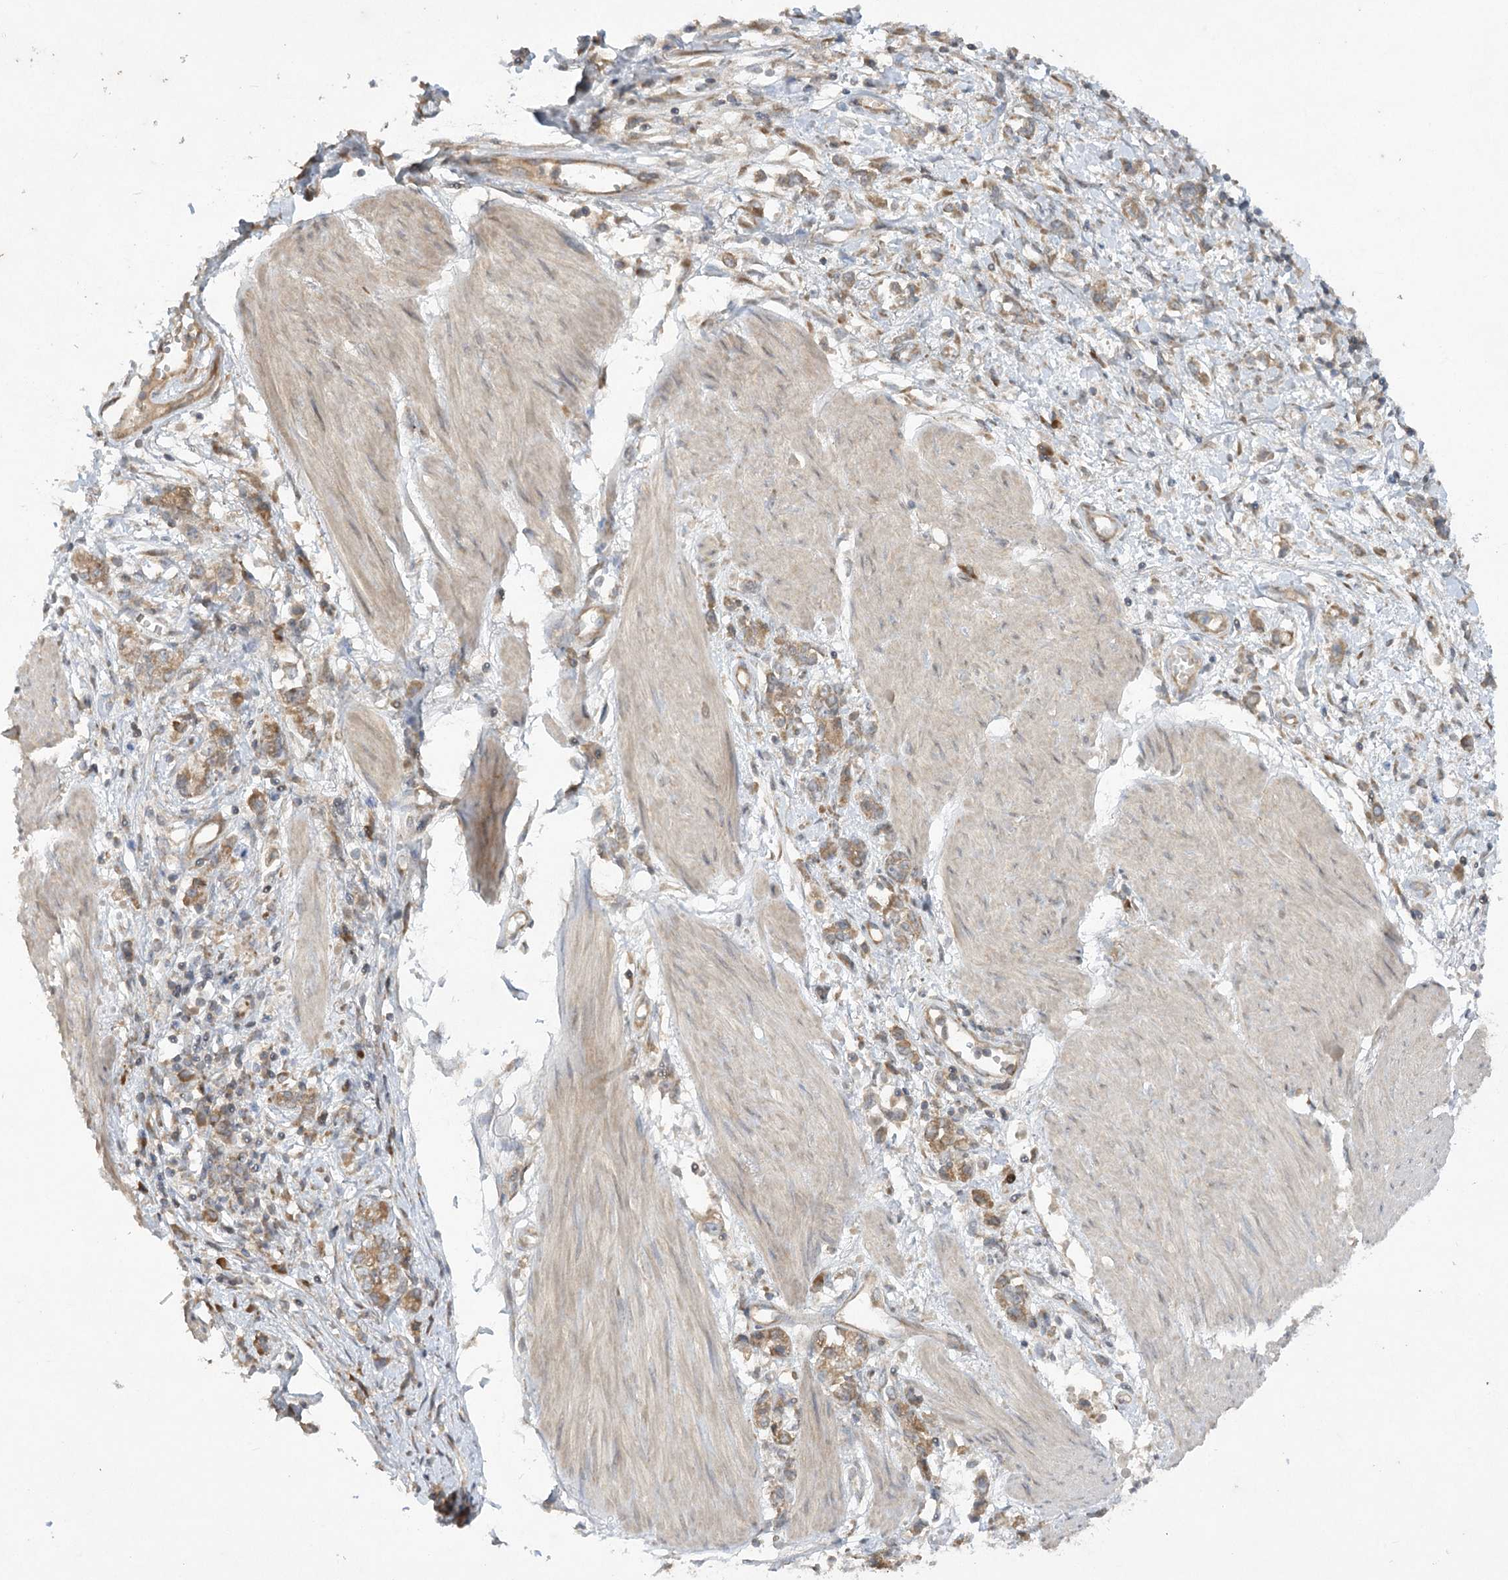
{"staining": {"intensity": "moderate", "quantity": ">75%", "location": "cytoplasmic/membranous"}, "tissue": "stomach cancer", "cell_type": "Tumor cells", "image_type": "cancer", "snomed": [{"axis": "morphology", "description": "Adenocarcinoma, NOS"}, {"axis": "topography", "description": "Stomach"}], "caption": "This image exhibits immunohistochemistry (IHC) staining of human stomach adenocarcinoma, with medium moderate cytoplasmic/membranous expression in about >75% of tumor cells.", "gene": "TRAF3IP1", "patient": {"sex": "female", "age": 76}}